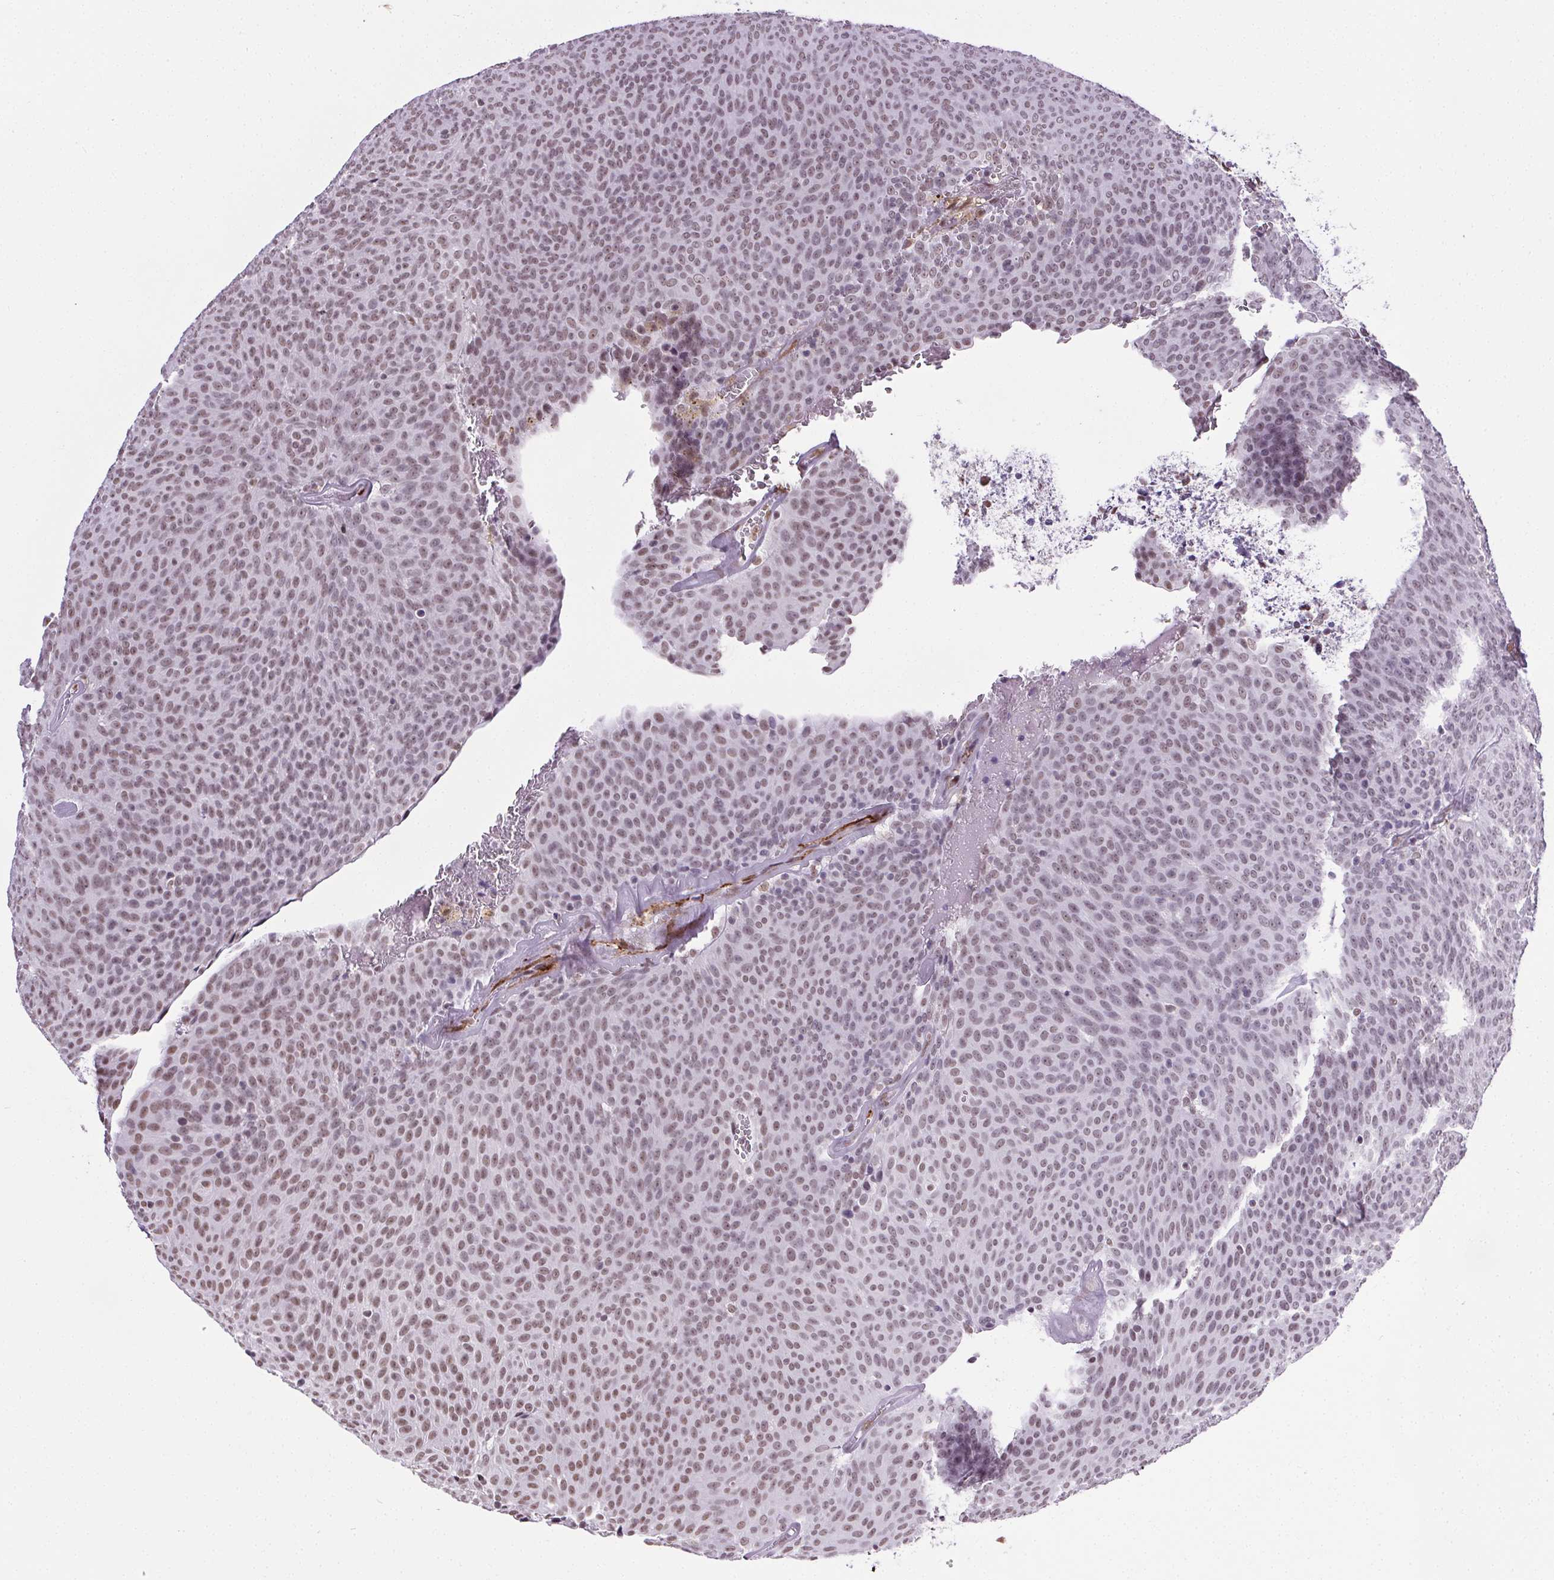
{"staining": {"intensity": "moderate", "quantity": "25%-75%", "location": "nuclear"}, "tissue": "urothelial cancer", "cell_type": "Tumor cells", "image_type": "cancer", "snomed": [{"axis": "morphology", "description": "Urothelial carcinoma, Low grade"}, {"axis": "topography", "description": "Urinary bladder"}], "caption": "Urothelial cancer stained for a protein (brown) reveals moderate nuclear positive expression in approximately 25%-75% of tumor cells.", "gene": "GP6", "patient": {"sex": "male", "age": 77}}